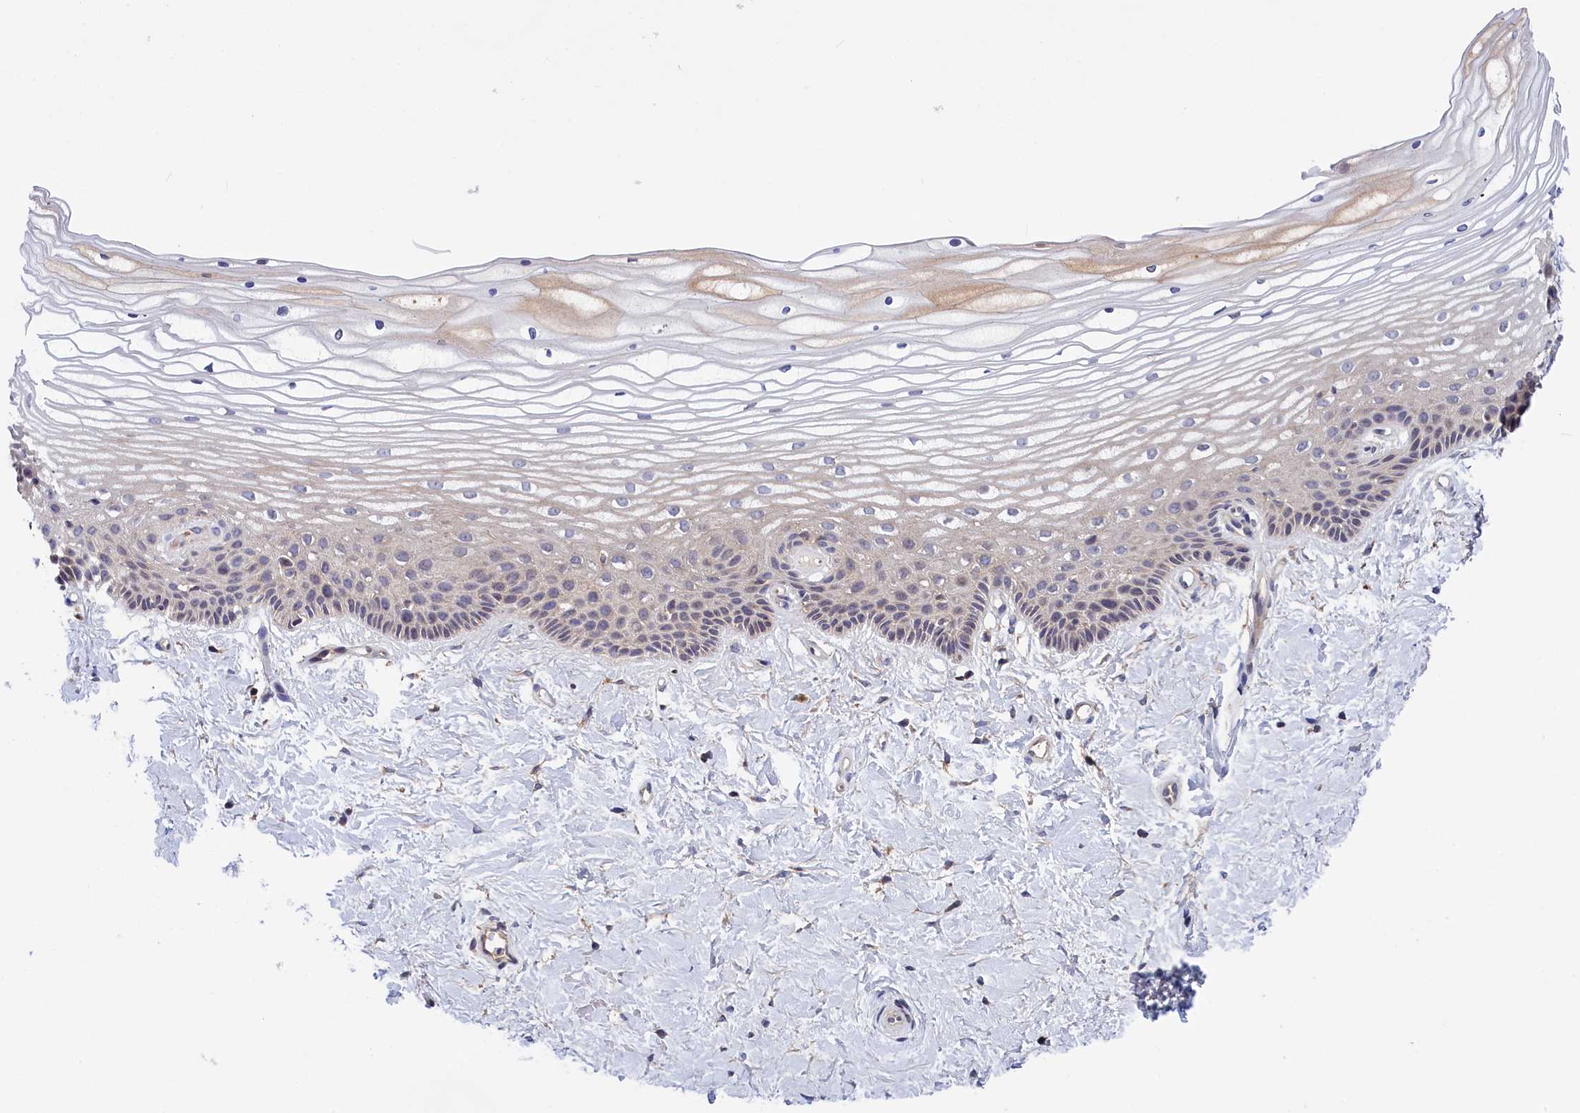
{"staining": {"intensity": "weak", "quantity": "<25%", "location": "cytoplasmic/membranous"}, "tissue": "vagina", "cell_type": "Squamous epithelial cells", "image_type": "normal", "snomed": [{"axis": "morphology", "description": "Normal tissue, NOS"}, {"axis": "topography", "description": "Vagina"}, {"axis": "topography", "description": "Cervix"}], "caption": "This photomicrograph is of unremarkable vagina stained with immunohistochemistry to label a protein in brown with the nuclei are counter-stained blue. There is no staining in squamous epithelial cells. (Brightfield microscopy of DAB immunohistochemistry (IHC) at high magnification).", "gene": "CRACD", "patient": {"sex": "female", "age": 40}}